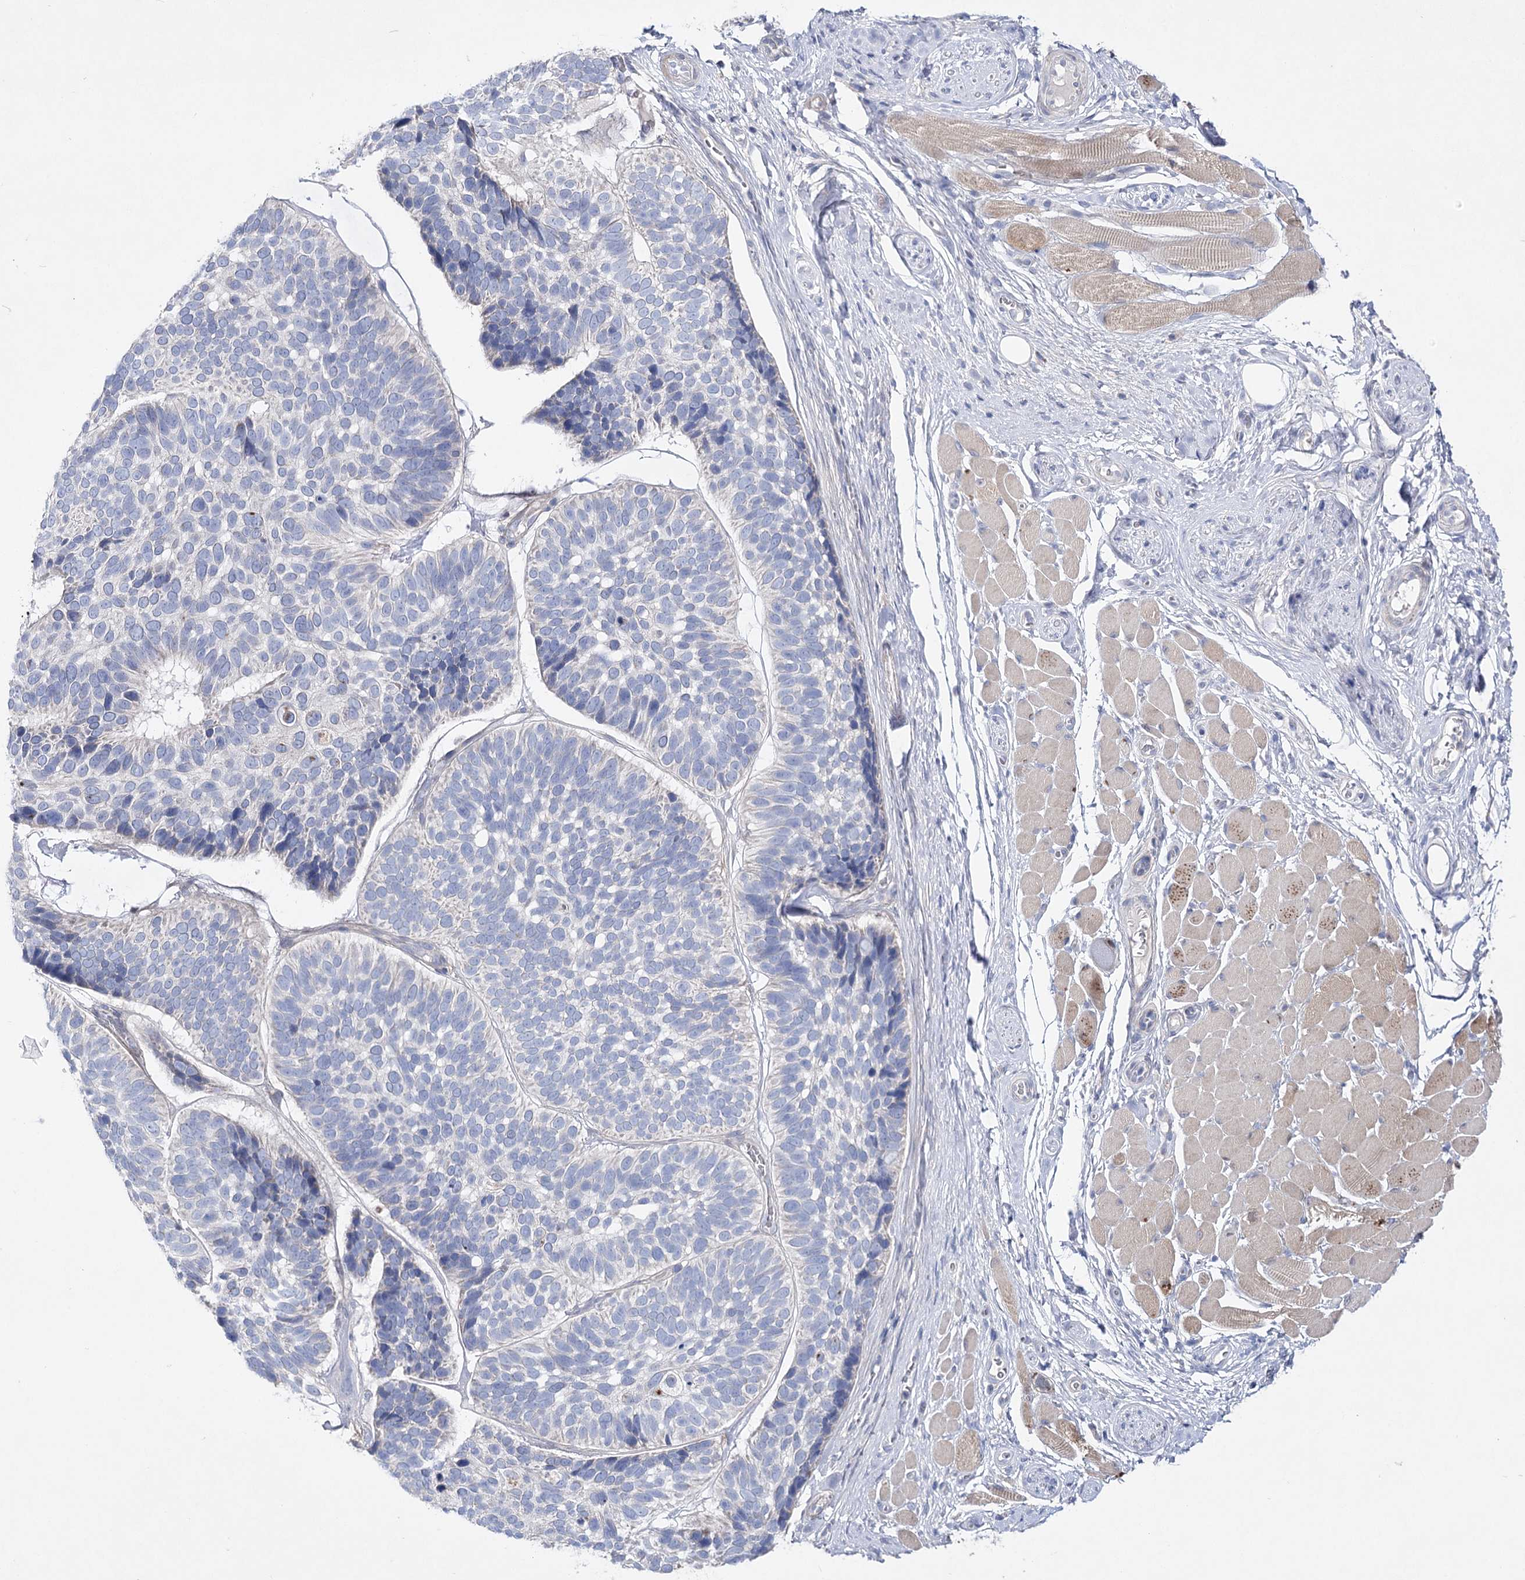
{"staining": {"intensity": "negative", "quantity": "none", "location": "none"}, "tissue": "skin cancer", "cell_type": "Tumor cells", "image_type": "cancer", "snomed": [{"axis": "morphology", "description": "Basal cell carcinoma"}, {"axis": "topography", "description": "Skin"}], "caption": "The IHC photomicrograph has no significant staining in tumor cells of skin basal cell carcinoma tissue. The staining was performed using DAB (3,3'-diaminobenzidine) to visualize the protein expression in brown, while the nuclei were stained in blue with hematoxylin (Magnification: 20x).", "gene": "LRRC14B", "patient": {"sex": "male", "age": 62}}